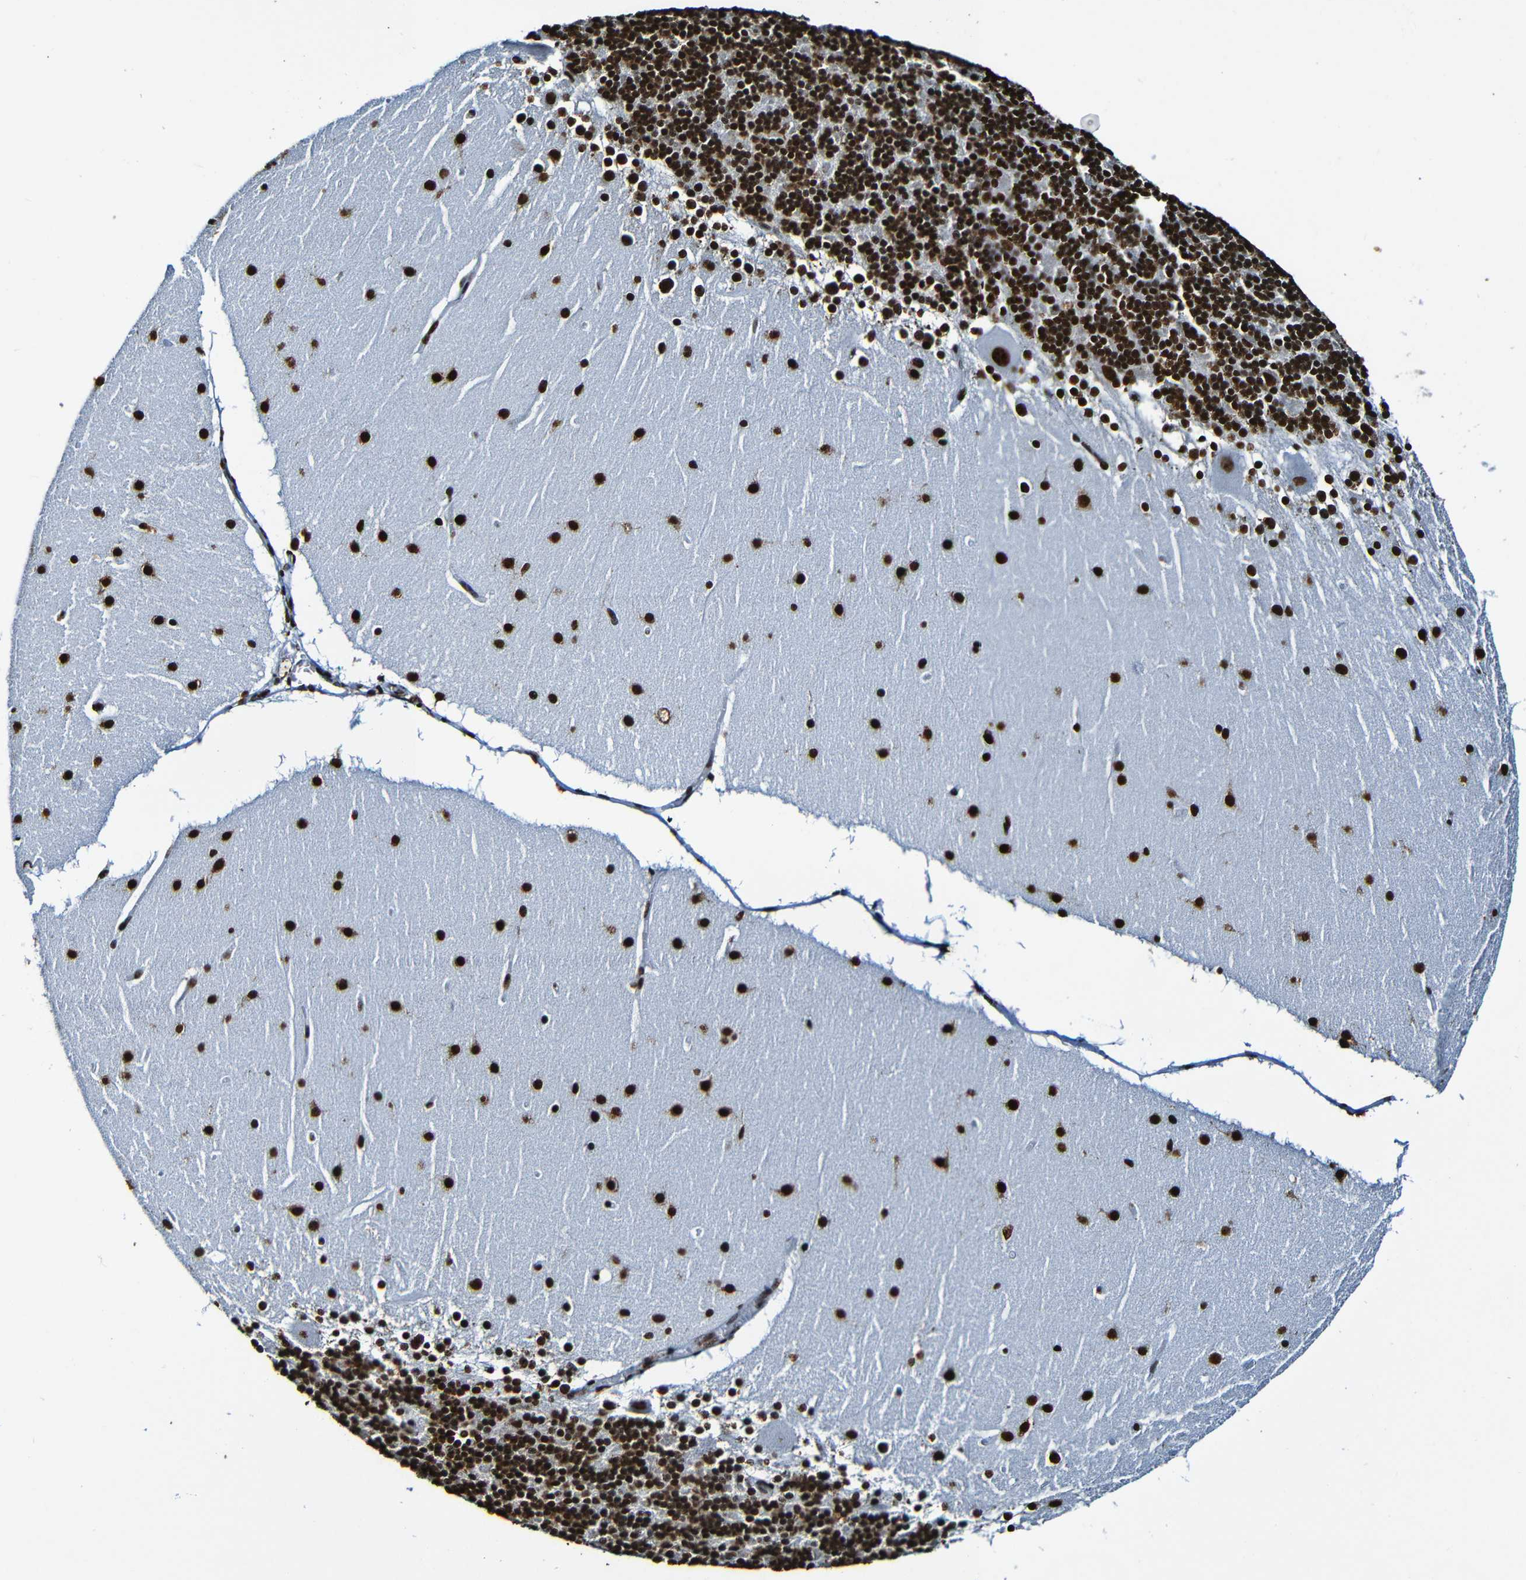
{"staining": {"intensity": "strong", "quantity": ">75%", "location": "nuclear"}, "tissue": "cerebellum", "cell_type": "Cells in granular layer", "image_type": "normal", "snomed": [{"axis": "morphology", "description": "Normal tissue, NOS"}, {"axis": "topography", "description": "Cerebellum"}], "caption": "A brown stain shows strong nuclear positivity of a protein in cells in granular layer of normal human cerebellum. Nuclei are stained in blue.", "gene": "SRSF3", "patient": {"sex": "female", "age": 19}}